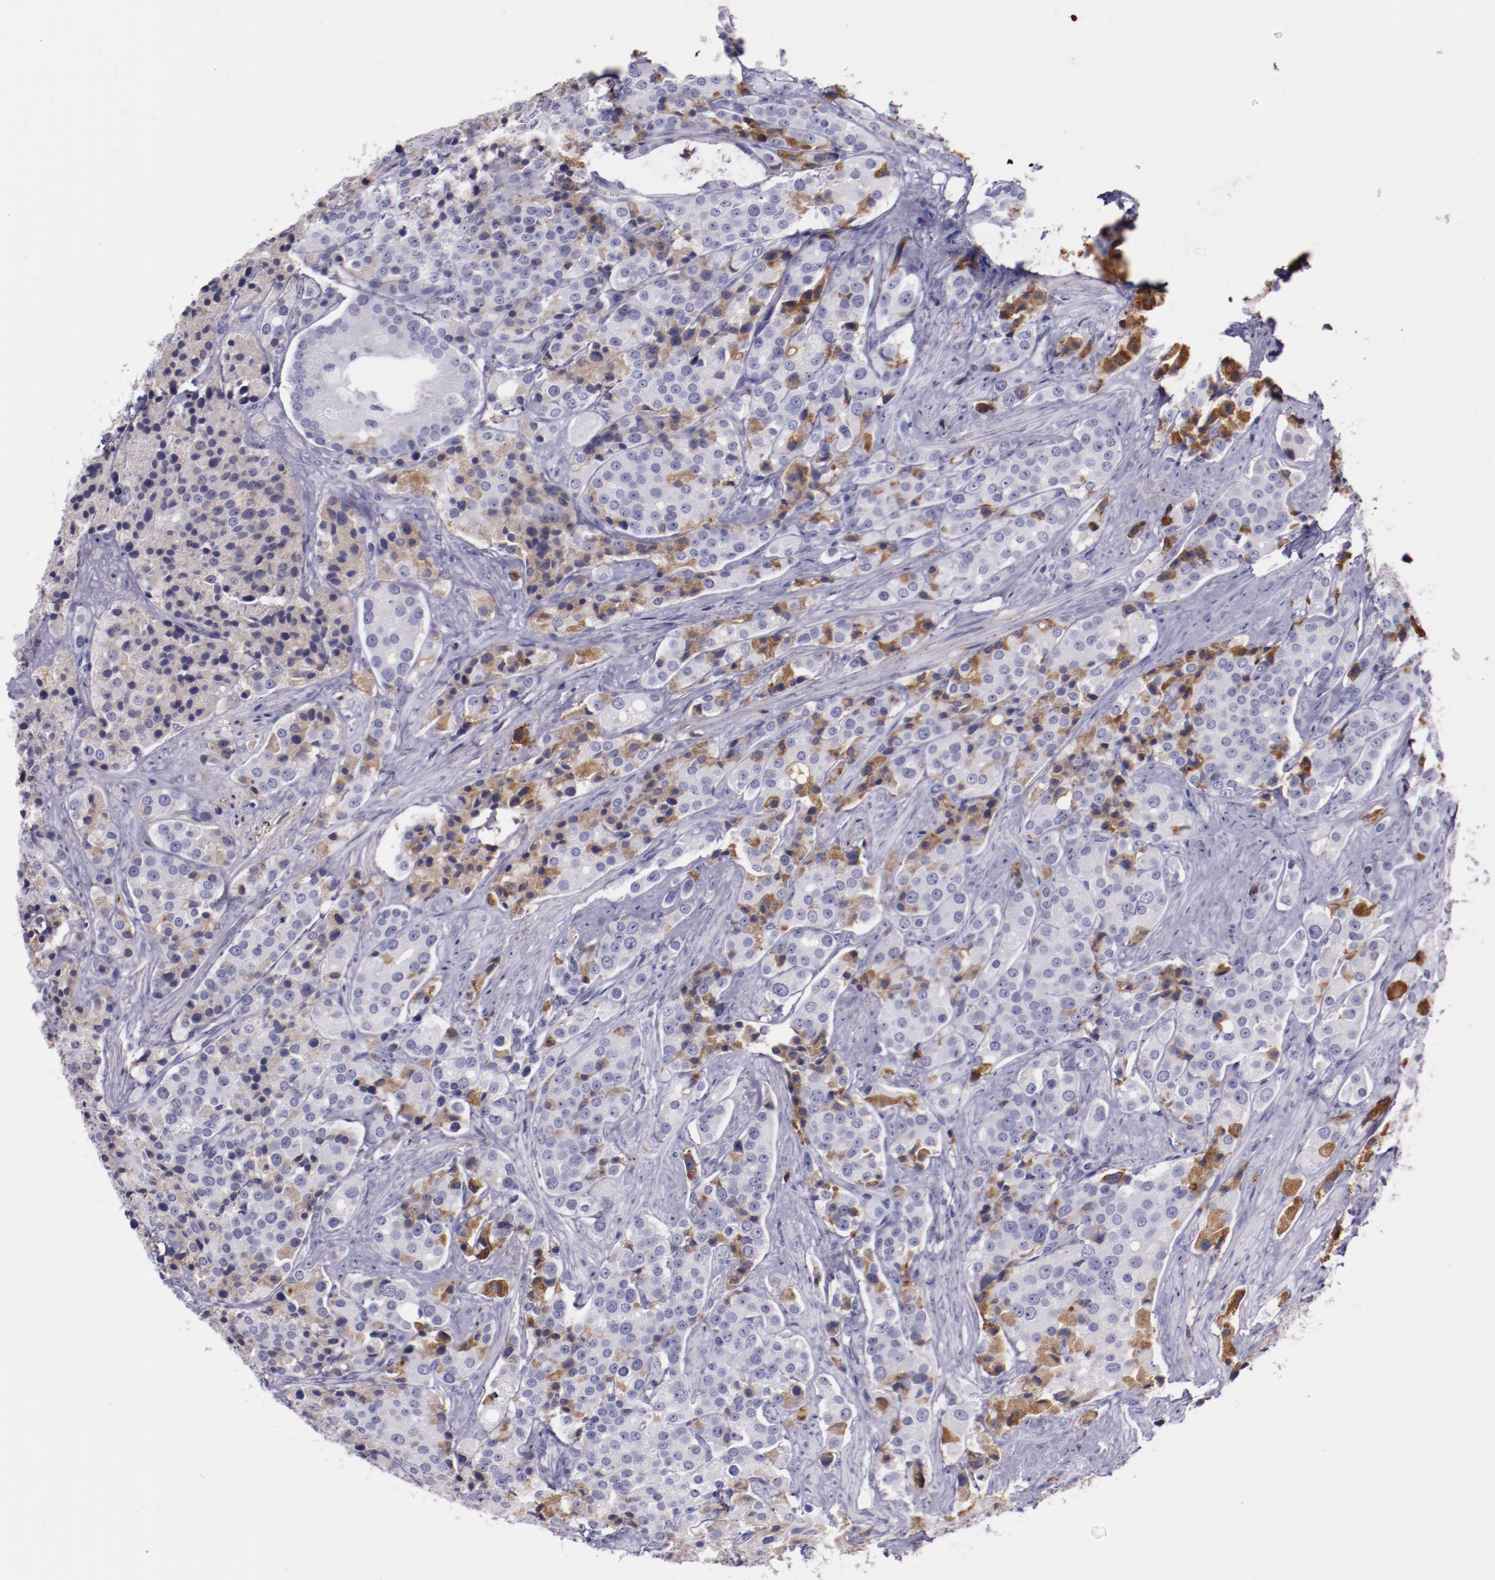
{"staining": {"intensity": "weak", "quantity": "25%-75%", "location": "cytoplasmic/membranous"}, "tissue": "prostate cancer", "cell_type": "Tumor cells", "image_type": "cancer", "snomed": [{"axis": "morphology", "description": "Adenocarcinoma, Medium grade"}, {"axis": "topography", "description": "Prostate"}], "caption": "A brown stain shows weak cytoplasmic/membranous positivity of a protein in human adenocarcinoma (medium-grade) (prostate) tumor cells.", "gene": "APOH", "patient": {"sex": "male", "age": 70}}